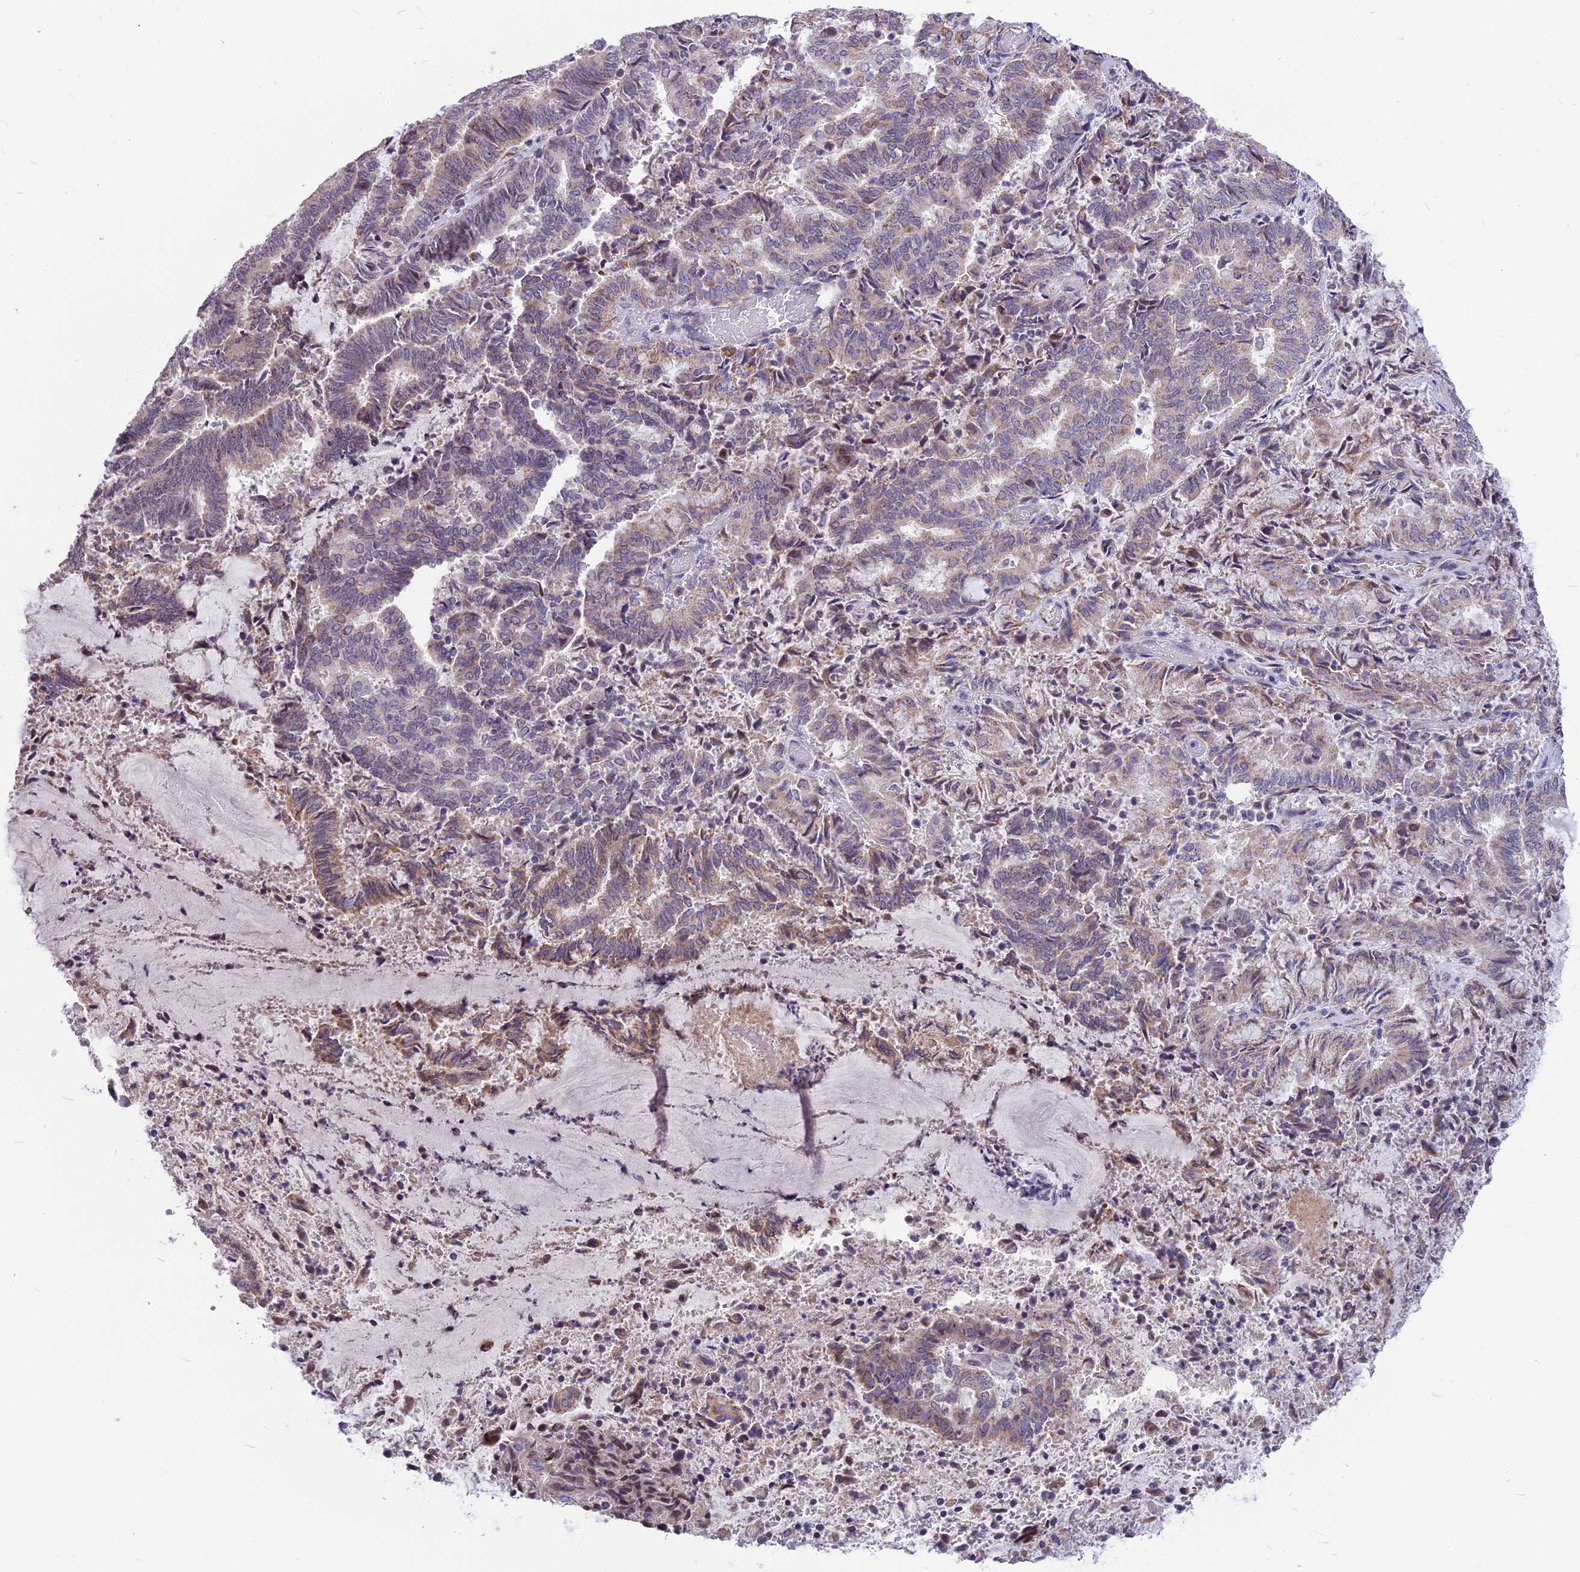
{"staining": {"intensity": "weak", "quantity": "25%-75%", "location": "cytoplasmic/membranous"}, "tissue": "endometrial cancer", "cell_type": "Tumor cells", "image_type": "cancer", "snomed": [{"axis": "morphology", "description": "Adenocarcinoma, NOS"}, {"axis": "topography", "description": "Endometrium"}], "caption": "Tumor cells exhibit weak cytoplasmic/membranous positivity in approximately 25%-75% of cells in endometrial adenocarcinoma.", "gene": "CMSS1", "patient": {"sex": "female", "age": 80}}